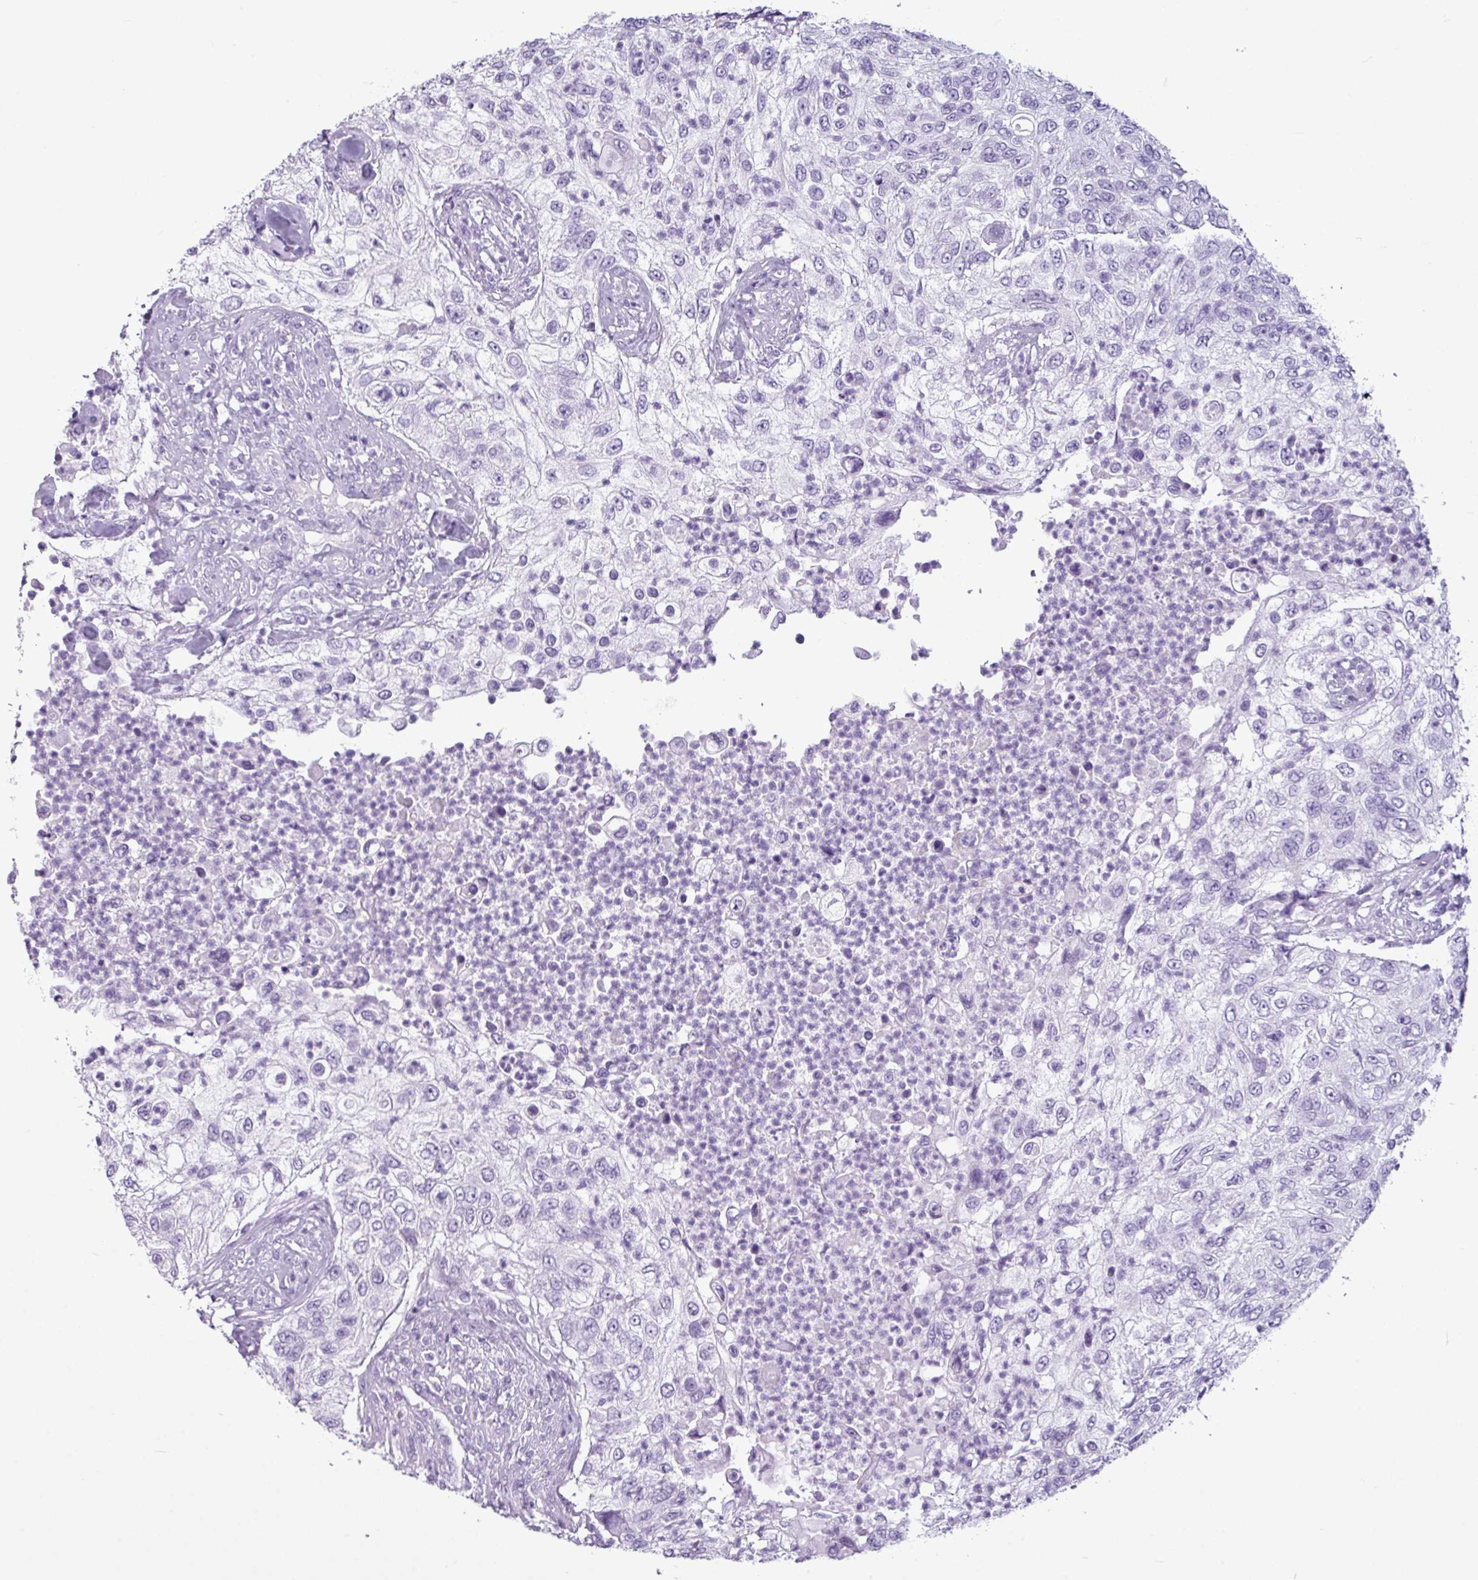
{"staining": {"intensity": "negative", "quantity": "none", "location": "none"}, "tissue": "urothelial cancer", "cell_type": "Tumor cells", "image_type": "cancer", "snomed": [{"axis": "morphology", "description": "Urothelial carcinoma, High grade"}, {"axis": "topography", "description": "Urinary bladder"}], "caption": "Immunohistochemistry (IHC) photomicrograph of neoplastic tissue: human urothelial cancer stained with DAB (3,3'-diaminobenzidine) shows no significant protein positivity in tumor cells. Brightfield microscopy of IHC stained with DAB (brown) and hematoxylin (blue), captured at high magnification.", "gene": "AMY1B", "patient": {"sex": "female", "age": 60}}